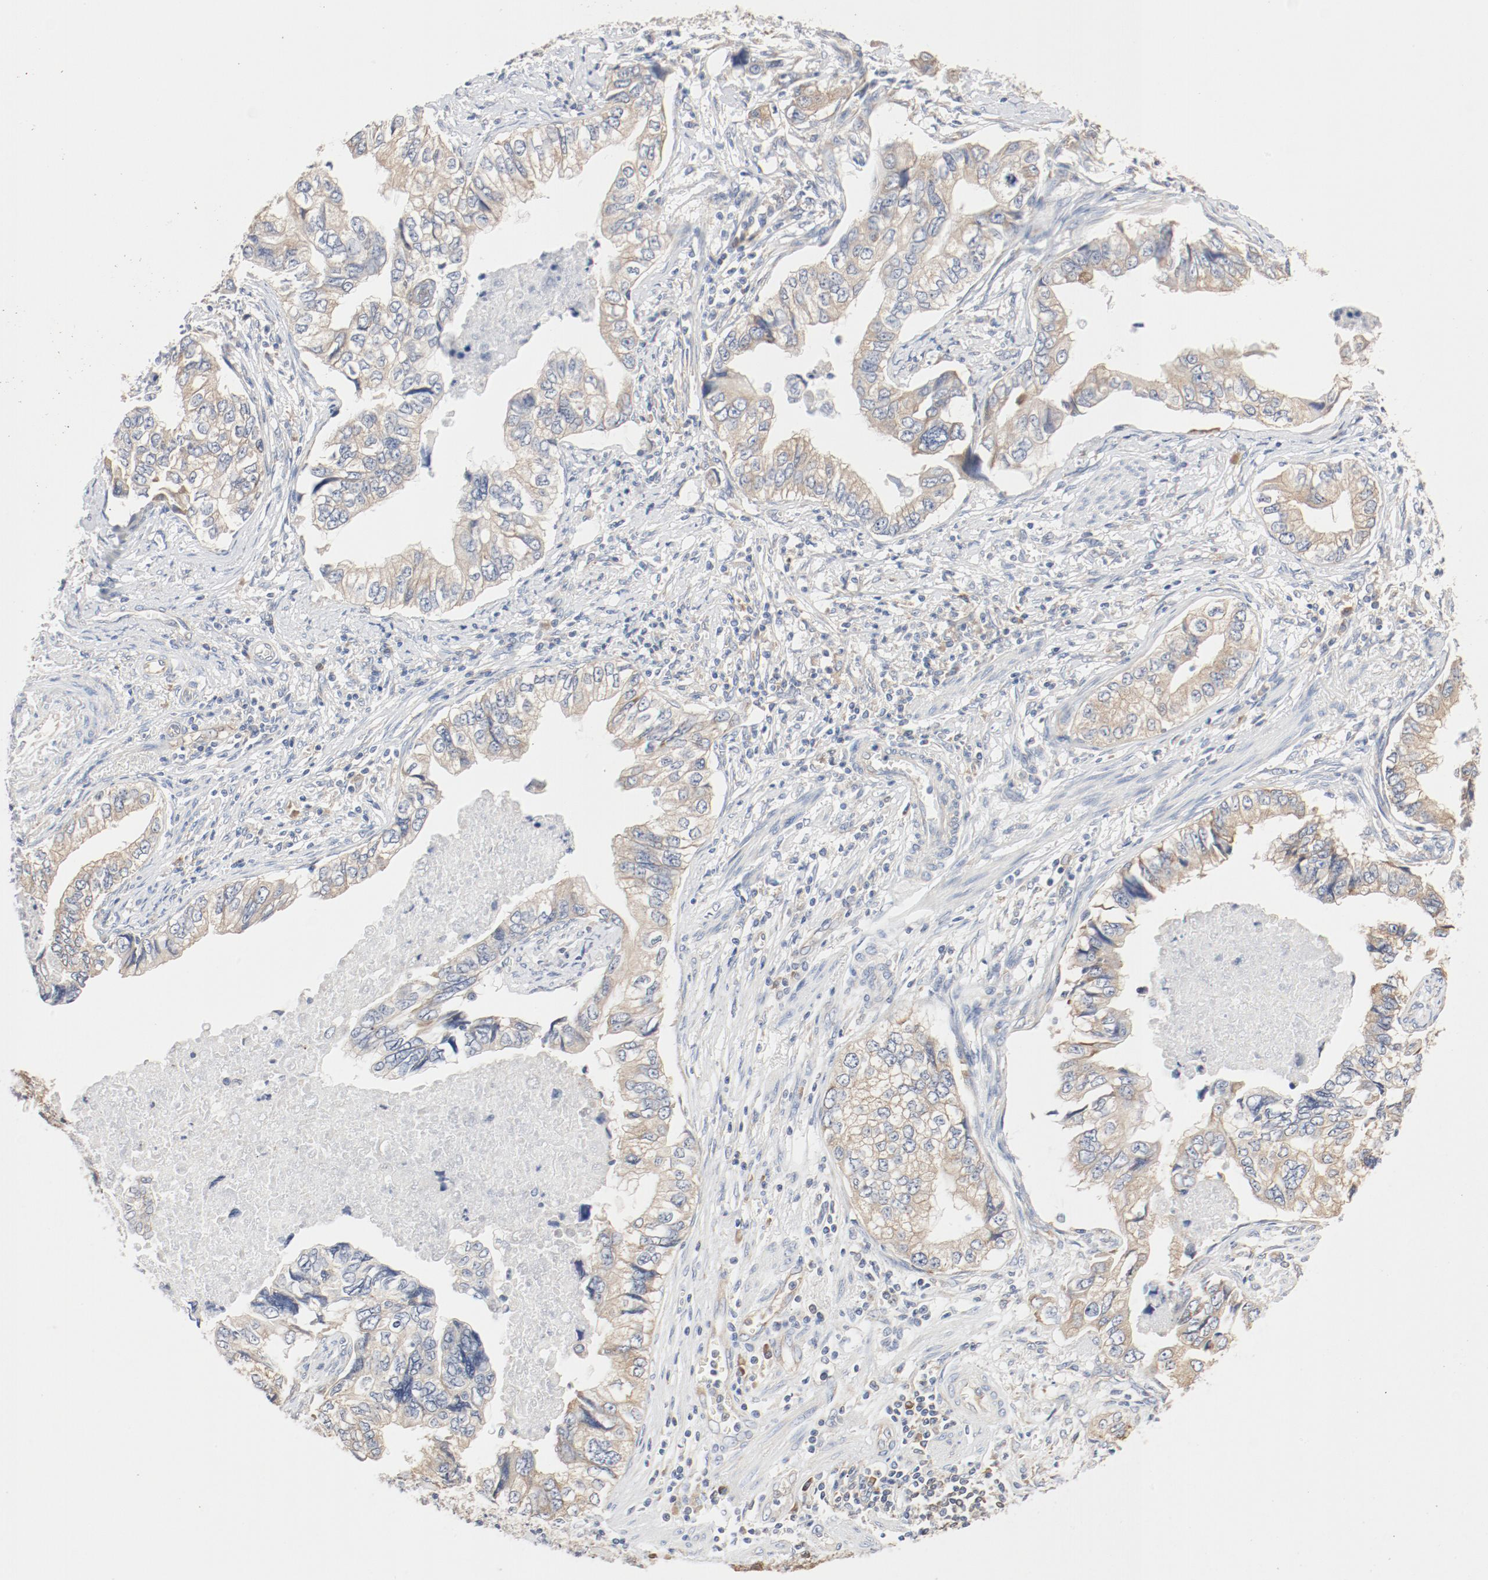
{"staining": {"intensity": "weak", "quantity": ">75%", "location": "cytoplasmic/membranous"}, "tissue": "stomach cancer", "cell_type": "Tumor cells", "image_type": "cancer", "snomed": [{"axis": "morphology", "description": "Adenocarcinoma, NOS"}, {"axis": "topography", "description": "Pancreas"}, {"axis": "topography", "description": "Stomach, upper"}], "caption": "This is a micrograph of immunohistochemistry (IHC) staining of stomach adenocarcinoma, which shows weak expression in the cytoplasmic/membranous of tumor cells.", "gene": "RPS6", "patient": {"sex": "male", "age": 77}}